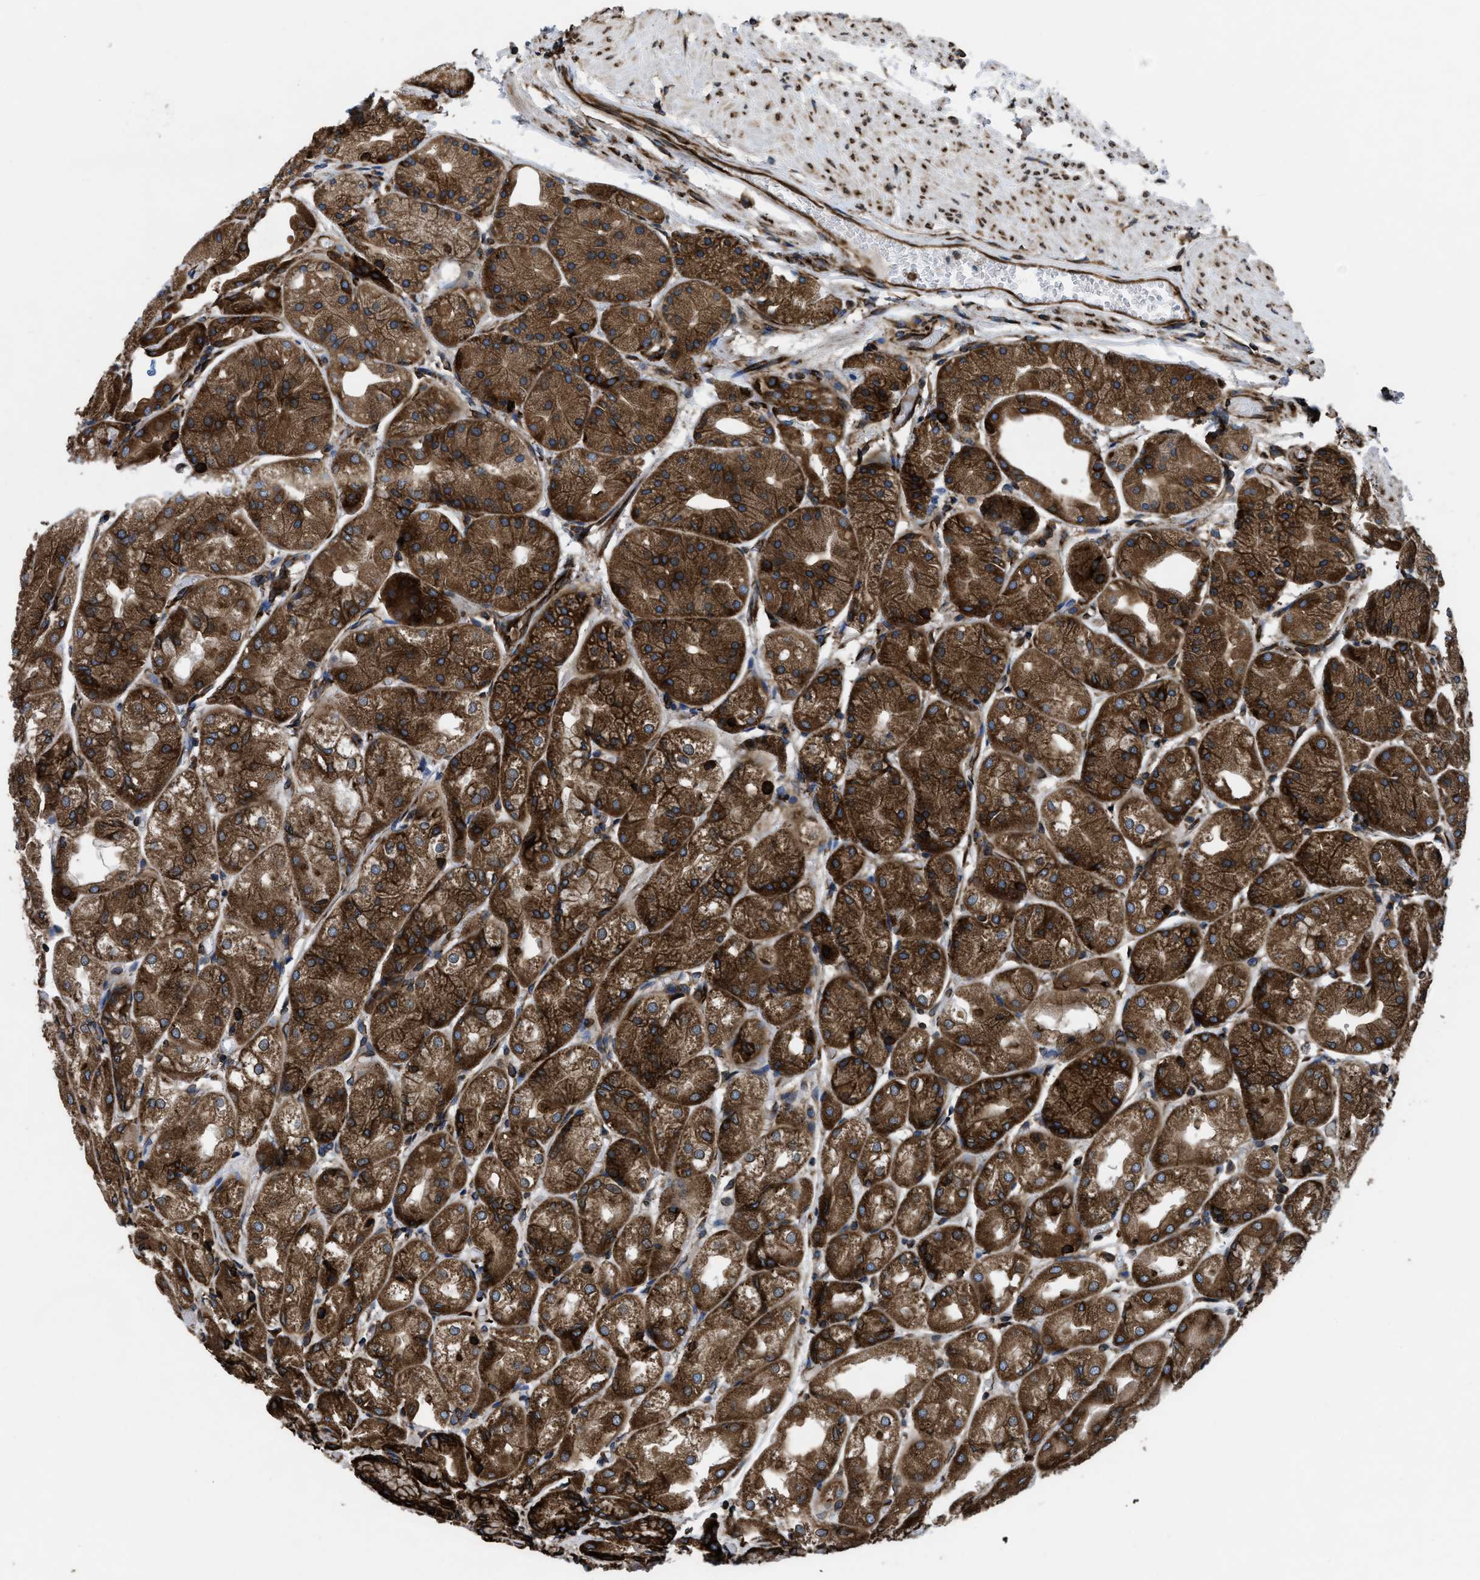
{"staining": {"intensity": "strong", "quantity": ">75%", "location": "cytoplasmic/membranous"}, "tissue": "stomach", "cell_type": "Glandular cells", "image_type": "normal", "snomed": [{"axis": "morphology", "description": "Normal tissue, NOS"}, {"axis": "topography", "description": "Stomach, upper"}], "caption": "A brown stain highlights strong cytoplasmic/membranous positivity of a protein in glandular cells of normal human stomach.", "gene": "CAPRIN1", "patient": {"sex": "male", "age": 72}}